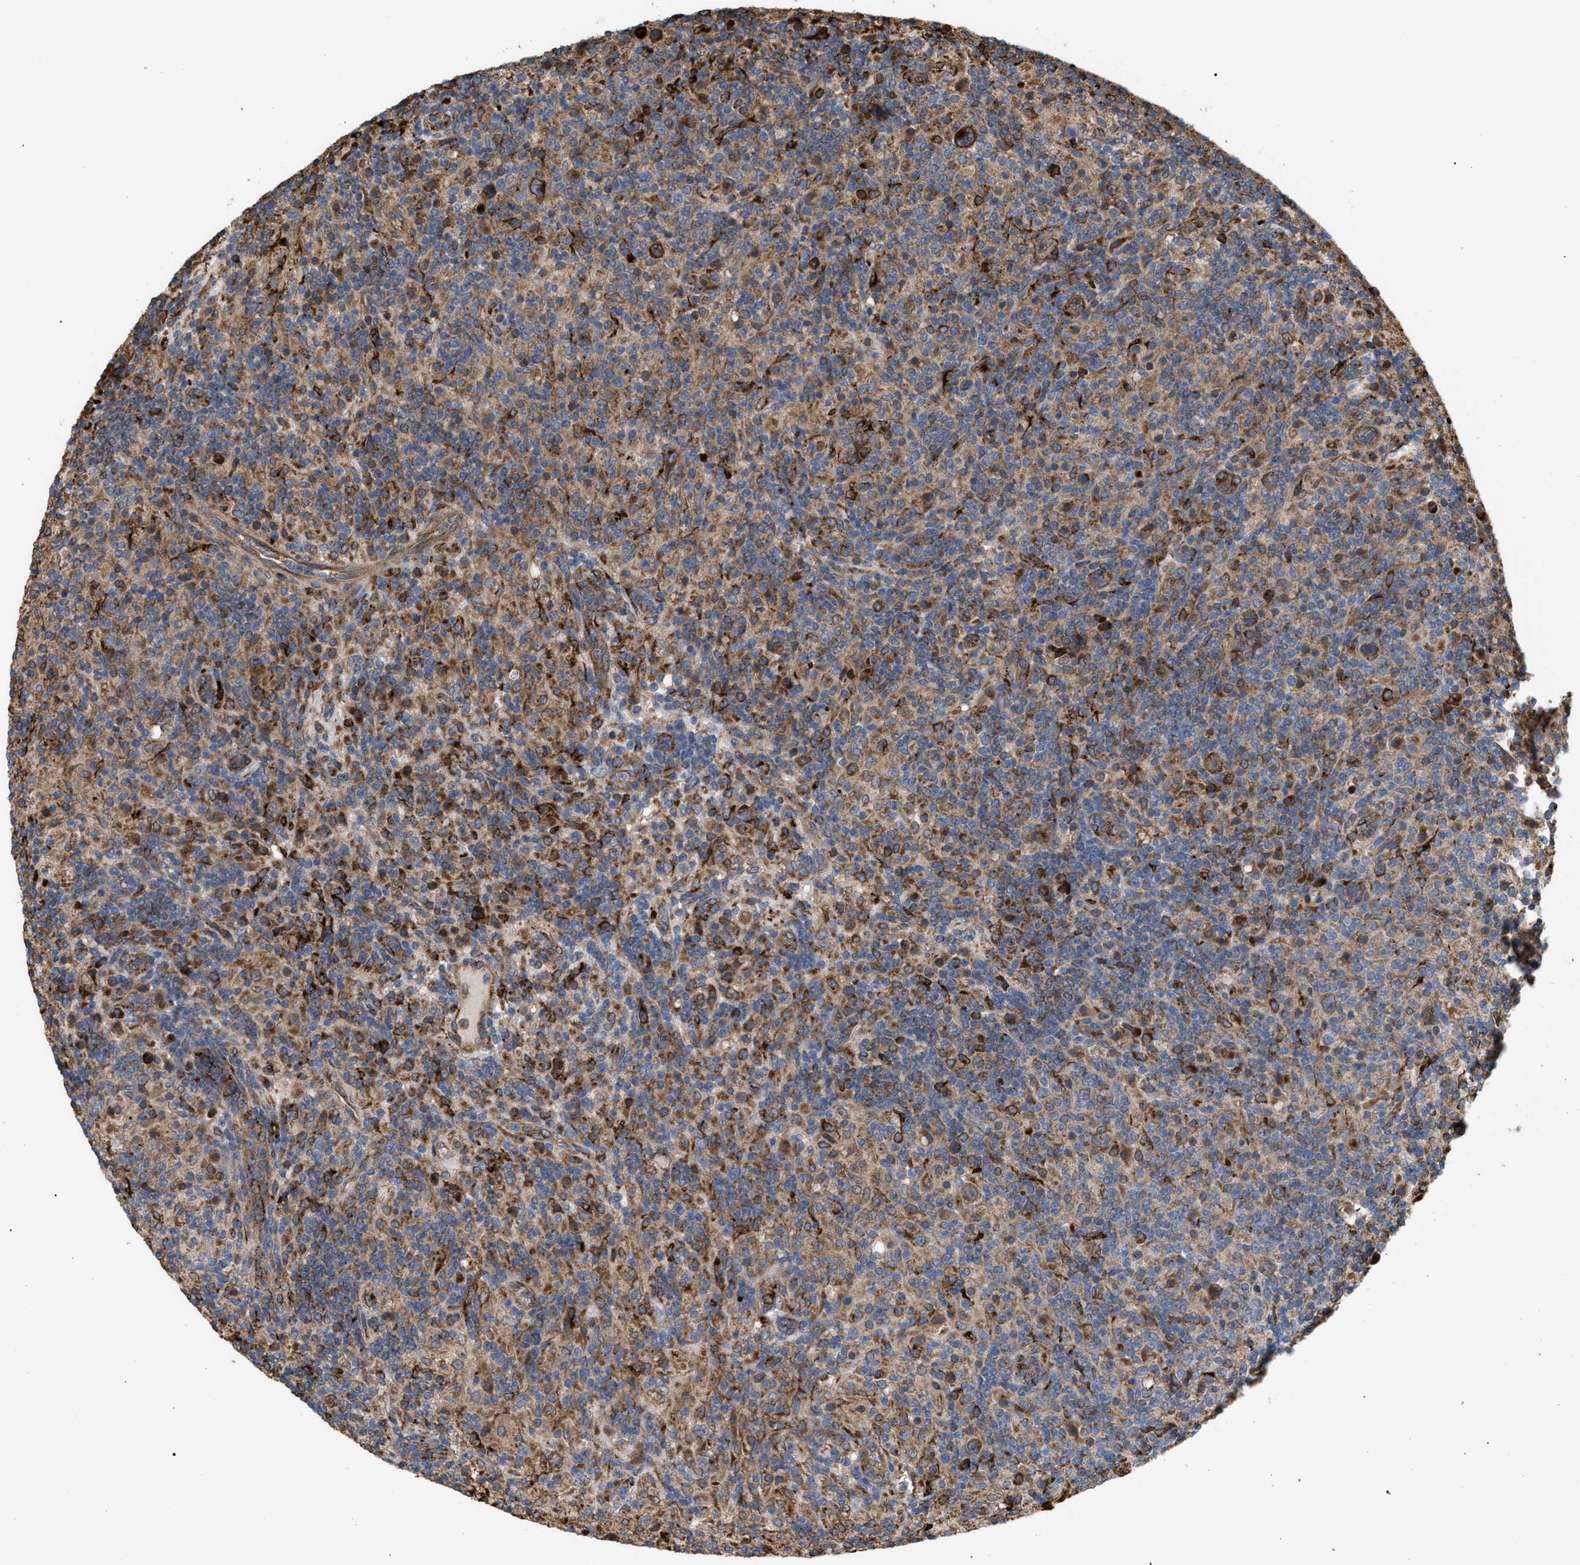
{"staining": {"intensity": "strong", "quantity": ">75%", "location": "cytoplasmic/membranous"}, "tissue": "lymphoma", "cell_type": "Tumor cells", "image_type": "cancer", "snomed": [{"axis": "morphology", "description": "Hodgkin's disease, NOS"}, {"axis": "topography", "description": "Lymph node"}], "caption": "Protein expression analysis of human Hodgkin's disease reveals strong cytoplasmic/membranous positivity in approximately >75% of tumor cells.", "gene": "GCC1", "patient": {"sex": "male", "age": 70}}